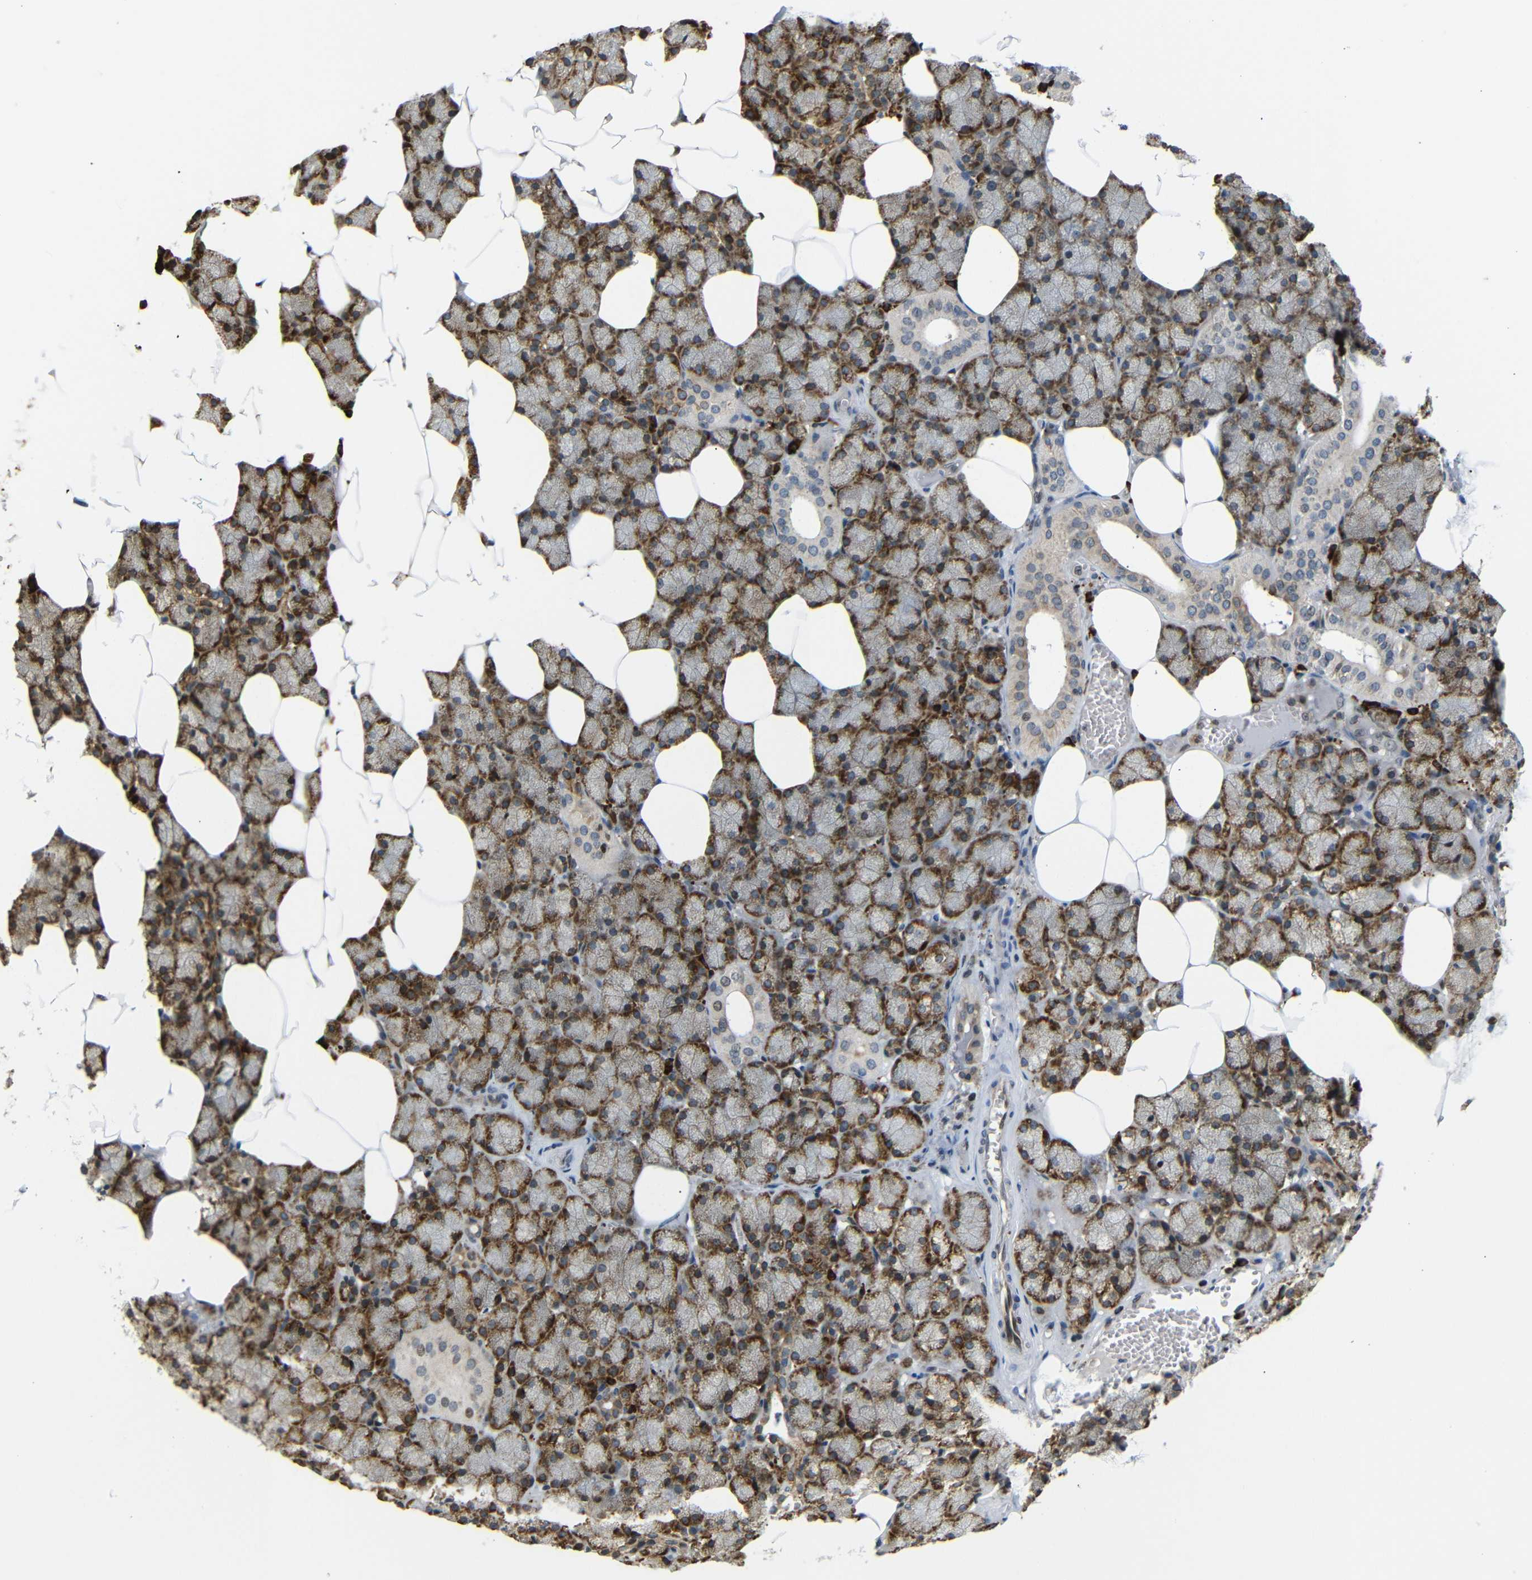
{"staining": {"intensity": "strong", "quantity": ">75%", "location": "cytoplasmic/membranous"}, "tissue": "salivary gland", "cell_type": "Glandular cells", "image_type": "normal", "snomed": [{"axis": "morphology", "description": "Normal tissue, NOS"}, {"axis": "topography", "description": "Salivary gland"}], "caption": "Salivary gland stained with a brown dye displays strong cytoplasmic/membranous positive staining in approximately >75% of glandular cells.", "gene": "SPCS2", "patient": {"sex": "male", "age": 62}}